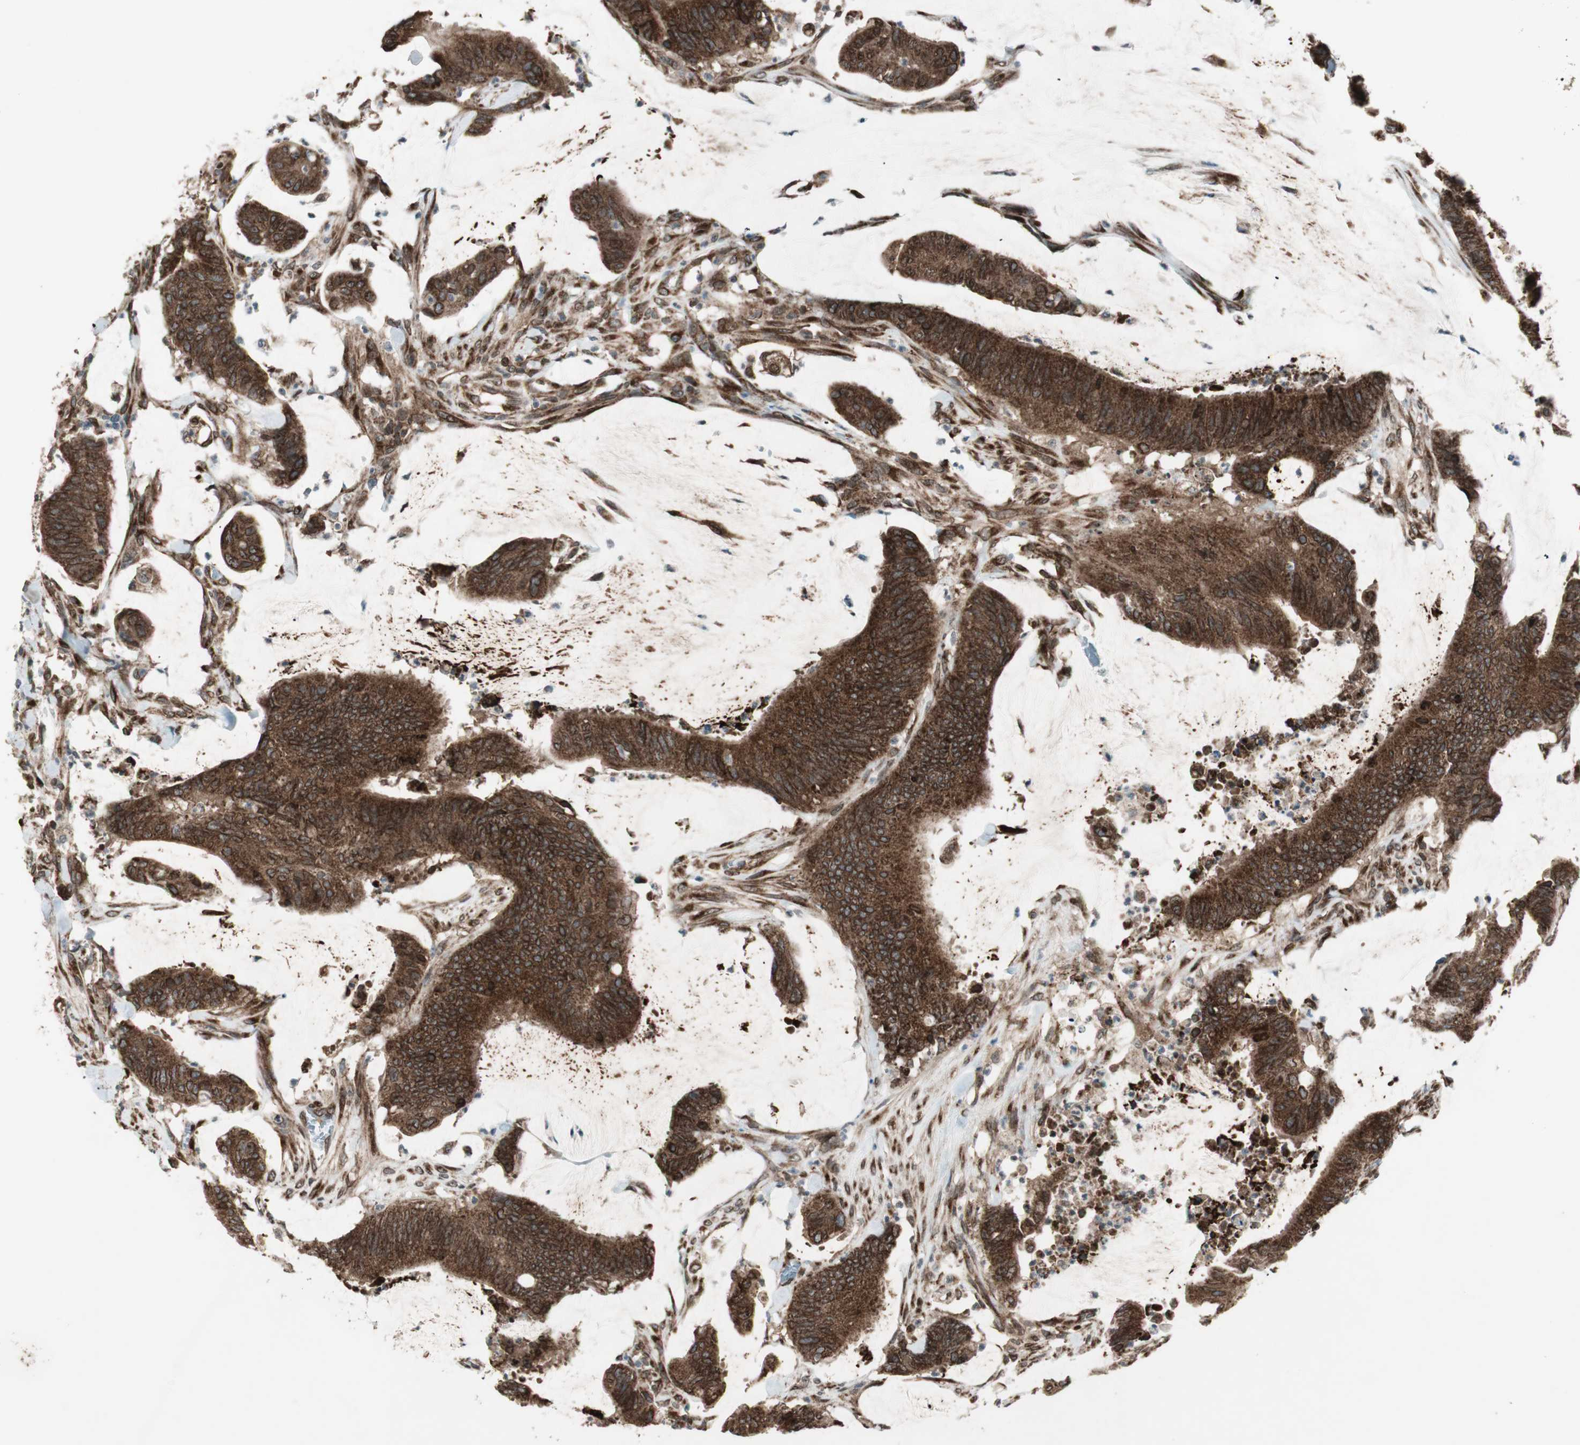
{"staining": {"intensity": "strong", "quantity": ">75%", "location": "cytoplasmic/membranous,nuclear"}, "tissue": "colorectal cancer", "cell_type": "Tumor cells", "image_type": "cancer", "snomed": [{"axis": "morphology", "description": "Adenocarcinoma, NOS"}, {"axis": "topography", "description": "Rectum"}], "caption": "Colorectal adenocarcinoma tissue displays strong cytoplasmic/membranous and nuclear positivity in approximately >75% of tumor cells, visualized by immunohistochemistry.", "gene": "NUP62", "patient": {"sex": "female", "age": 66}}